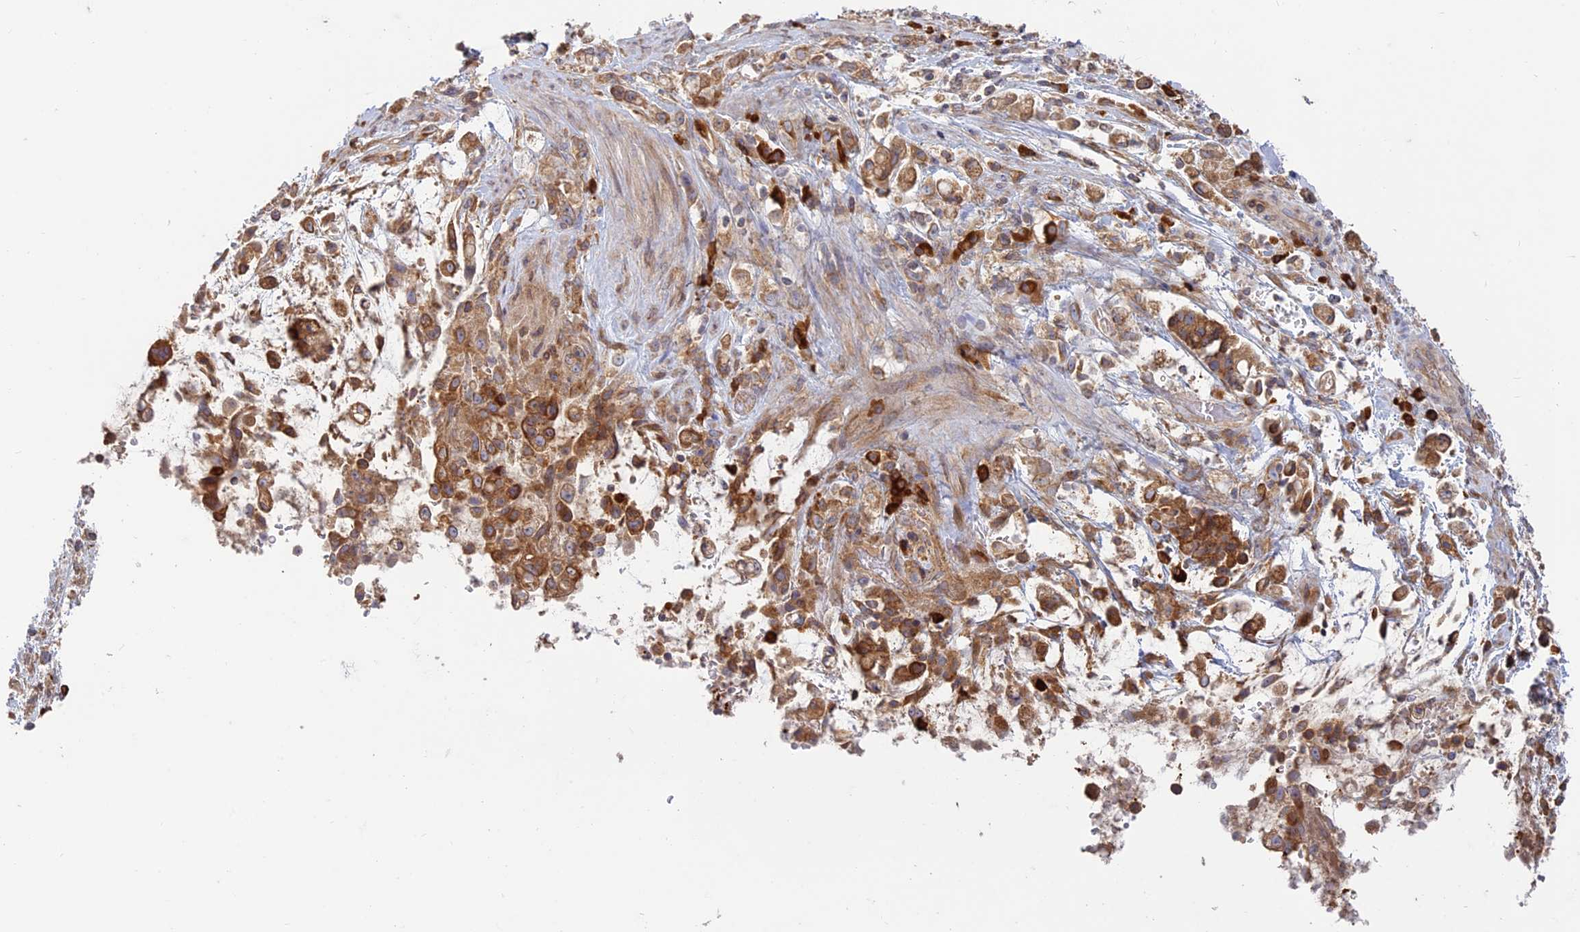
{"staining": {"intensity": "moderate", "quantity": ">75%", "location": "cytoplasmic/membranous"}, "tissue": "stomach cancer", "cell_type": "Tumor cells", "image_type": "cancer", "snomed": [{"axis": "morphology", "description": "Adenocarcinoma, NOS"}, {"axis": "topography", "description": "Stomach"}], "caption": "High-power microscopy captured an immunohistochemistry (IHC) image of adenocarcinoma (stomach), revealing moderate cytoplasmic/membranous expression in approximately >75% of tumor cells.", "gene": "TMEM208", "patient": {"sex": "female", "age": 60}}